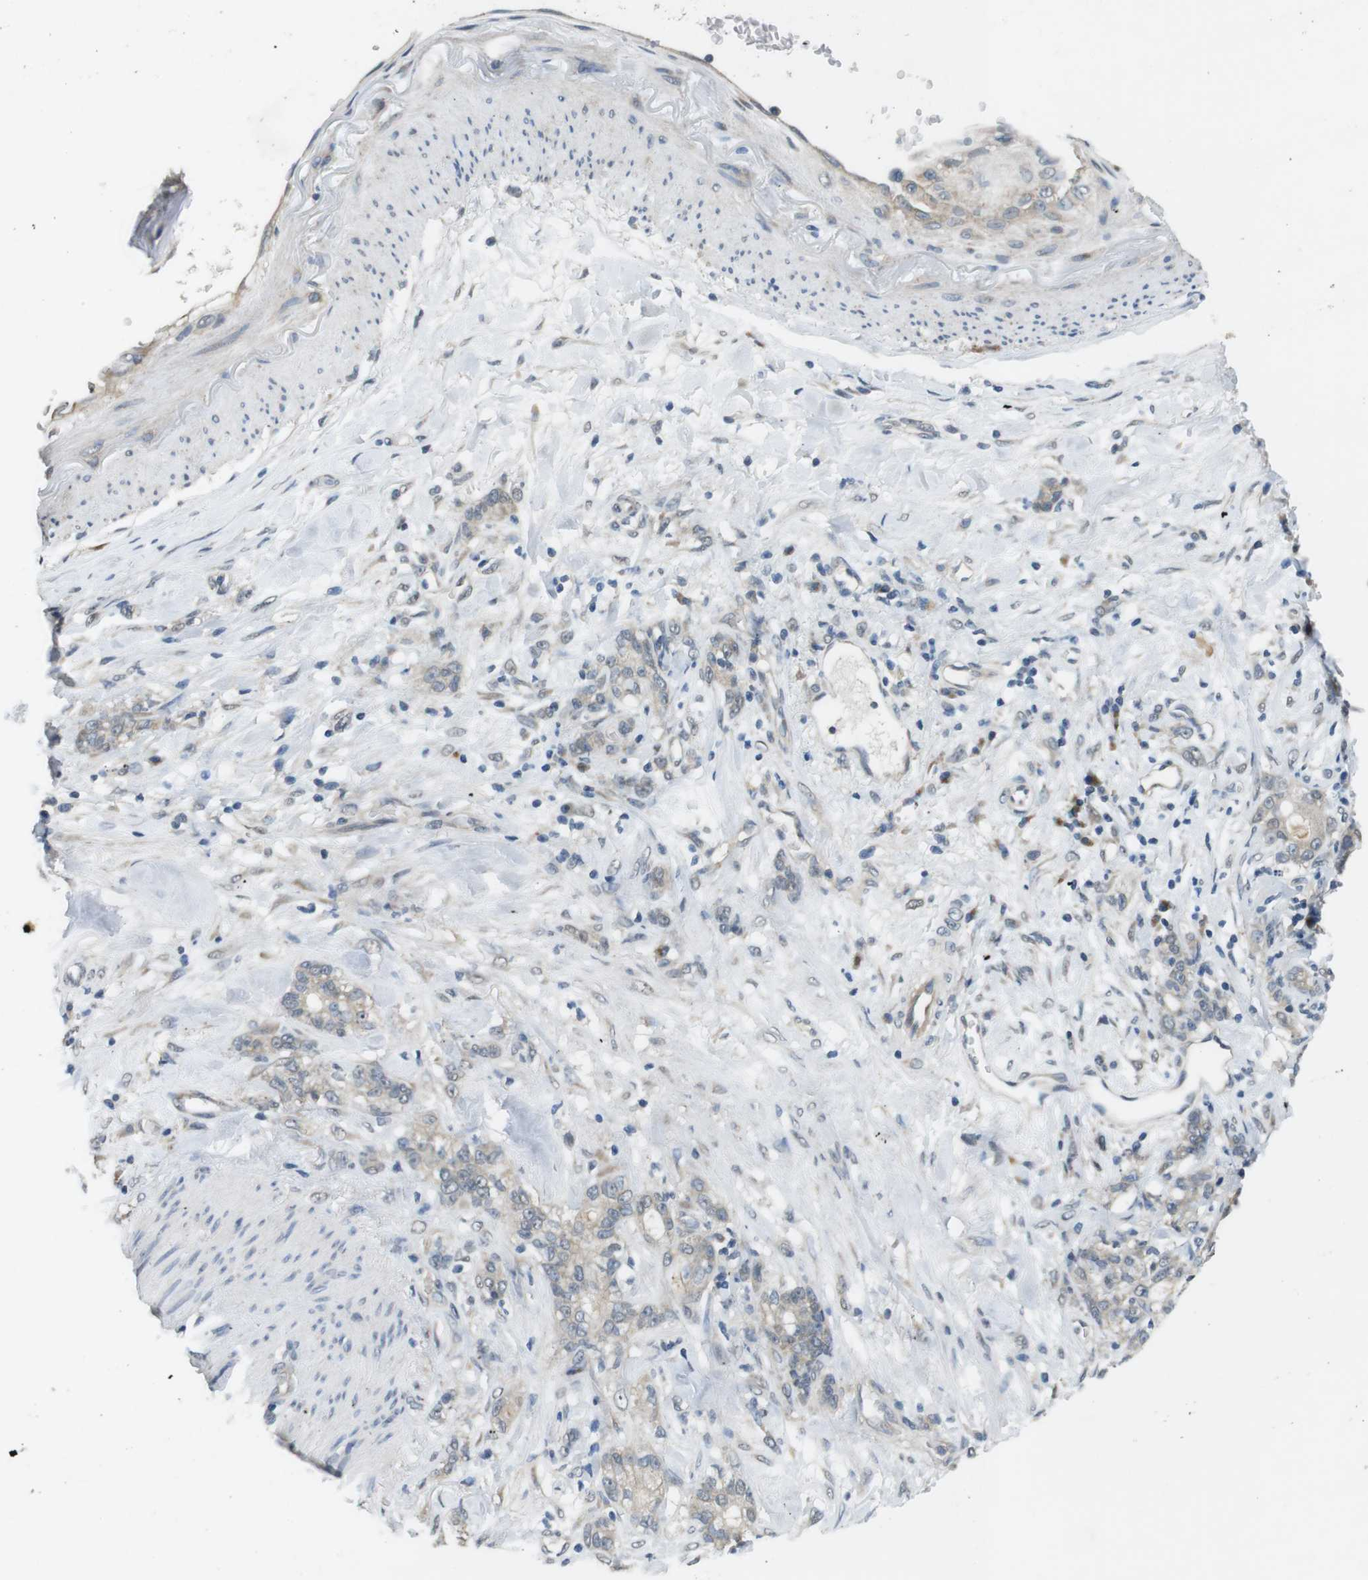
{"staining": {"intensity": "weak", "quantity": "<25%", "location": "cytoplasmic/membranous"}, "tissue": "stomach cancer", "cell_type": "Tumor cells", "image_type": "cancer", "snomed": [{"axis": "morphology", "description": "Adenocarcinoma, NOS"}, {"axis": "topography", "description": "Stomach, lower"}], "caption": "Protein analysis of stomach adenocarcinoma reveals no significant positivity in tumor cells.", "gene": "CLDN7", "patient": {"sex": "male", "age": 88}}